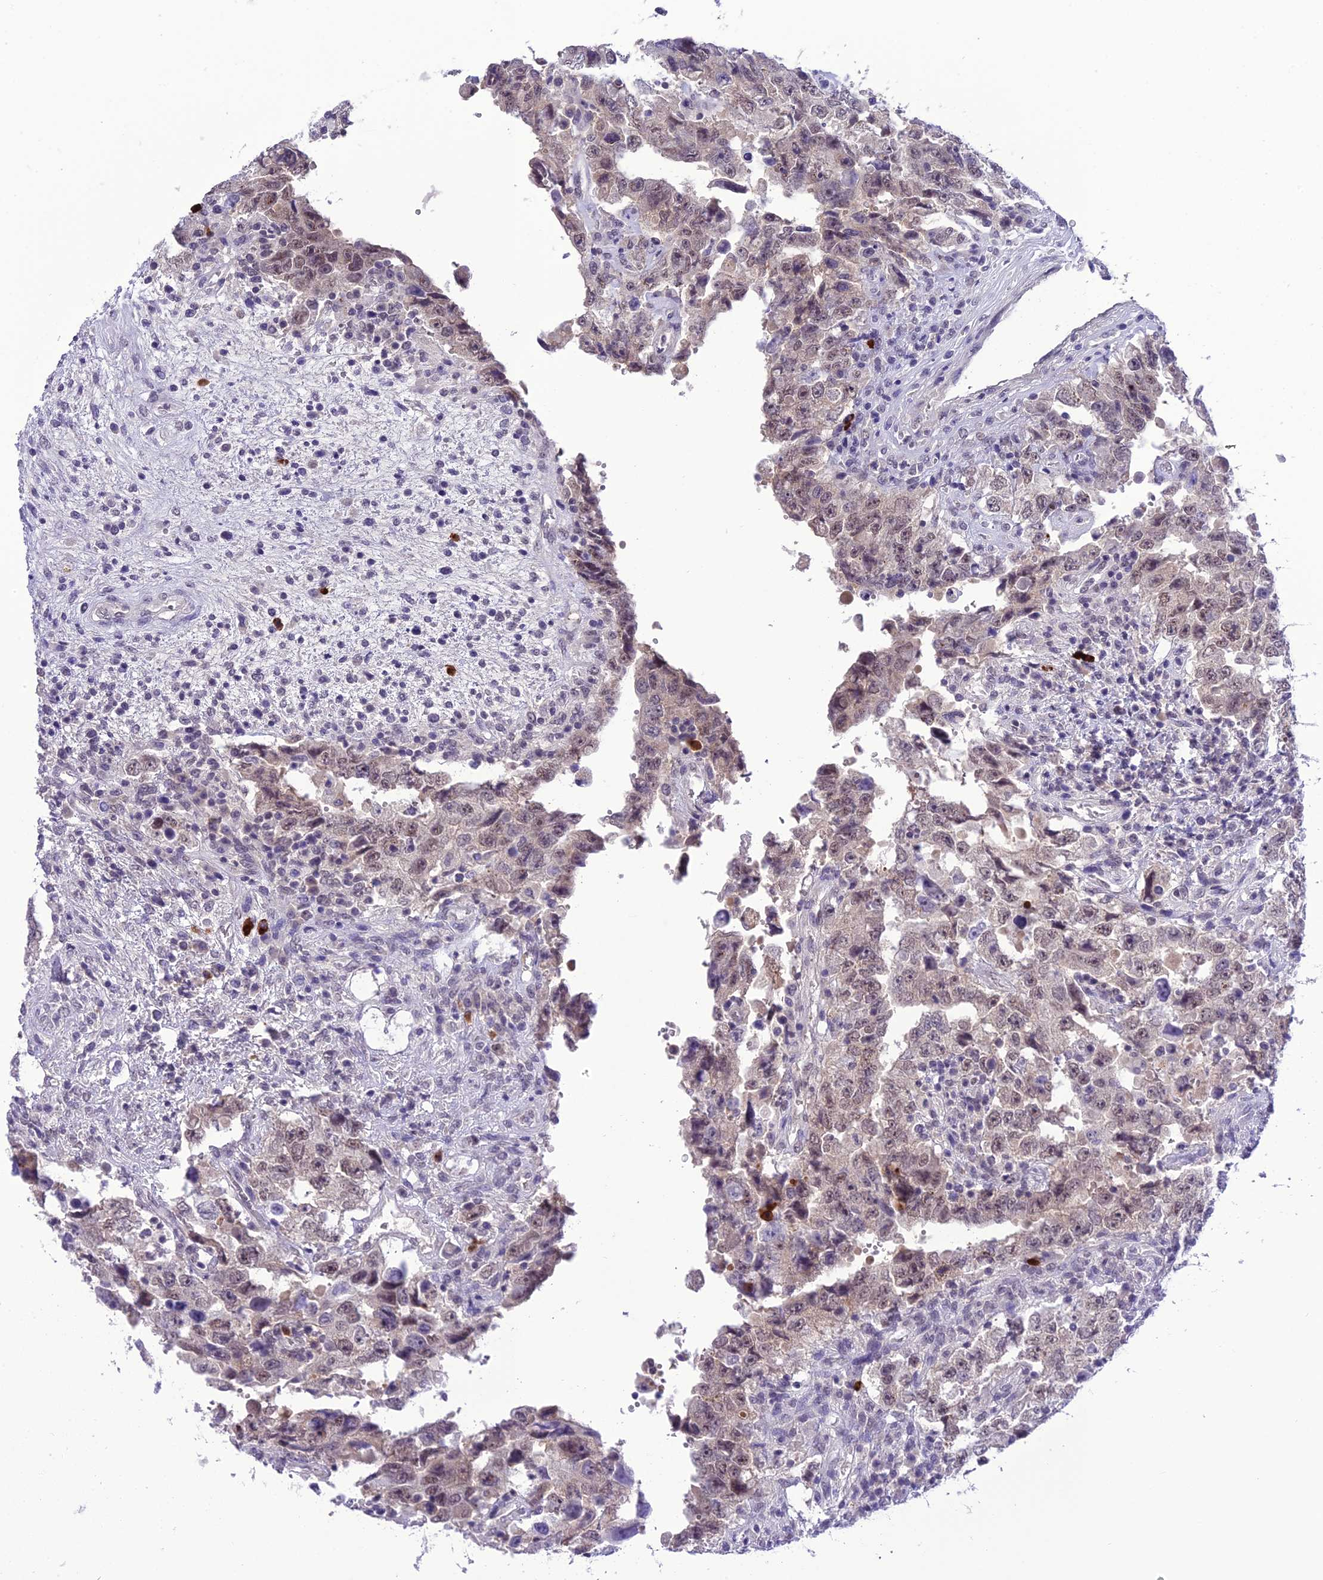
{"staining": {"intensity": "moderate", "quantity": ">75%", "location": "nuclear"}, "tissue": "testis cancer", "cell_type": "Tumor cells", "image_type": "cancer", "snomed": [{"axis": "morphology", "description": "Carcinoma, Embryonal, NOS"}, {"axis": "topography", "description": "Testis"}], "caption": "Embryonal carcinoma (testis) stained with a protein marker shows moderate staining in tumor cells.", "gene": "SH3RF3", "patient": {"sex": "male", "age": 26}}